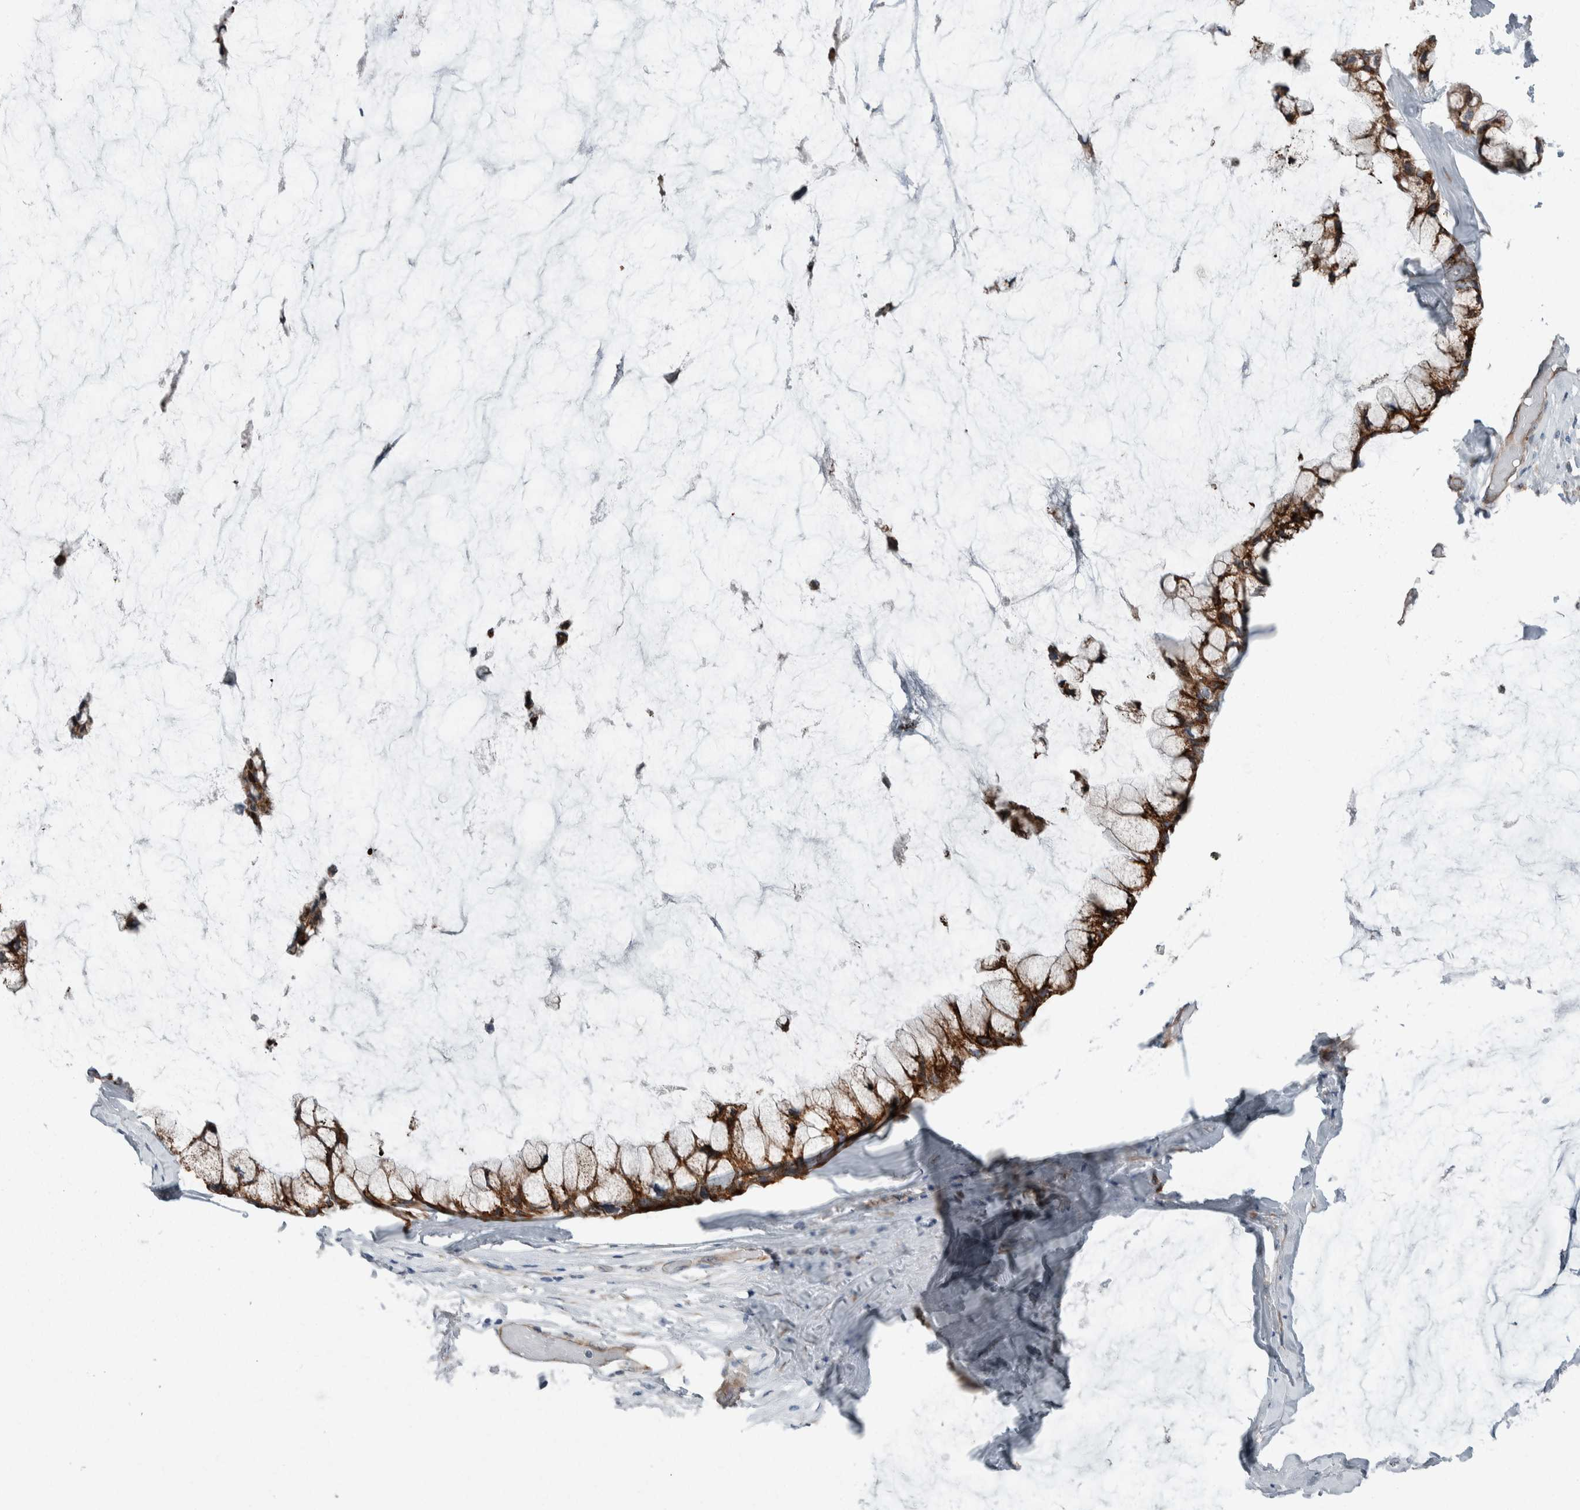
{"staining": {"intensity": "strong", "quantity": ">75%", "location": "cytoplasmic/membranous"}, "tissue": "ovarian cancer", "cell_type": "Tumor cells", "image_type": "cancer", "snomed": [{"axis": "morphology", "description": "Cystadenocarcinoma, mucinous, NOS"}, {"axis": "topography", "description": "Ovary"}], "caption": "Immunohistochemistry (IHC) of human ovarian cancer (mucinous cystadenocarcinoma) displays high levels of strong cytoplasmic/membranous positivity in approximately >75% of tumor cells. The staining was performed using DAB to visualize the protein expression in brown, while the nuclei were stained in blue with hematoxylin (Magnification: 20x).", "gene": "USP25", "patient": {"sex": "female", "age": 39}}